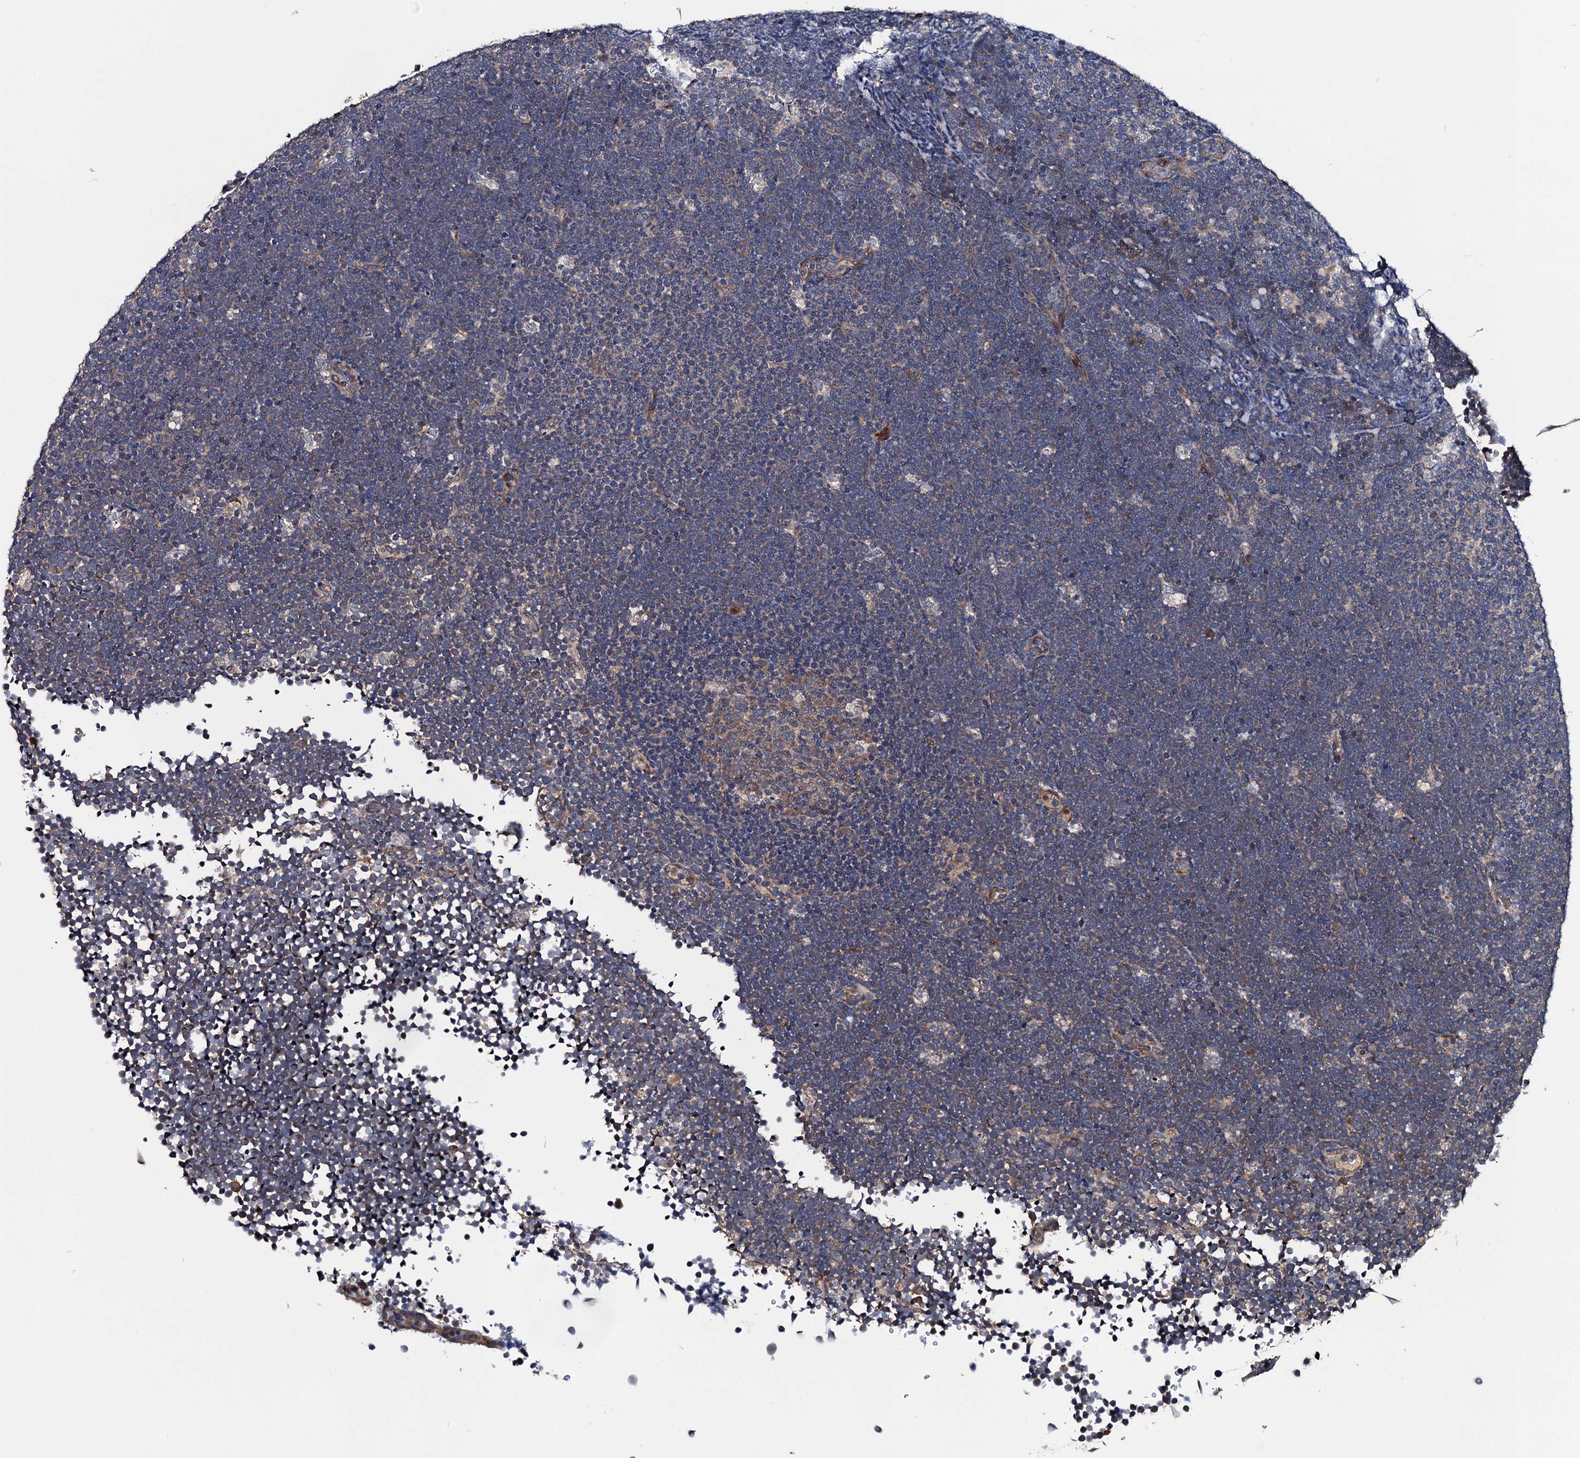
{"staining": {"intensity": "negative", "quantity": "none", "location": "none"}, "tissue": "lymphoma", "cell_type": "Tumor cells", "image_type": "cancer", "snomed": [{"axis": "morphology", "description": "Malignant lymphoma, non-Hodgkin's type, High grade"}, {"axis": "topography", "description": "Lymph node"}], "caption": "The immunohistochemistry histopathology image has no significant positivity in tumor cells of high-grade malignant lymphoma, non-Hodgkin's type tissue. (Stains: DAB (3,3'-diaminobenzidine) IHC with hematoxylin counter stain, Microscopy: brightfield microscopy at high magnification).", "gene": "TRMT112", "patient": {"sex": "male", "age": 13}}